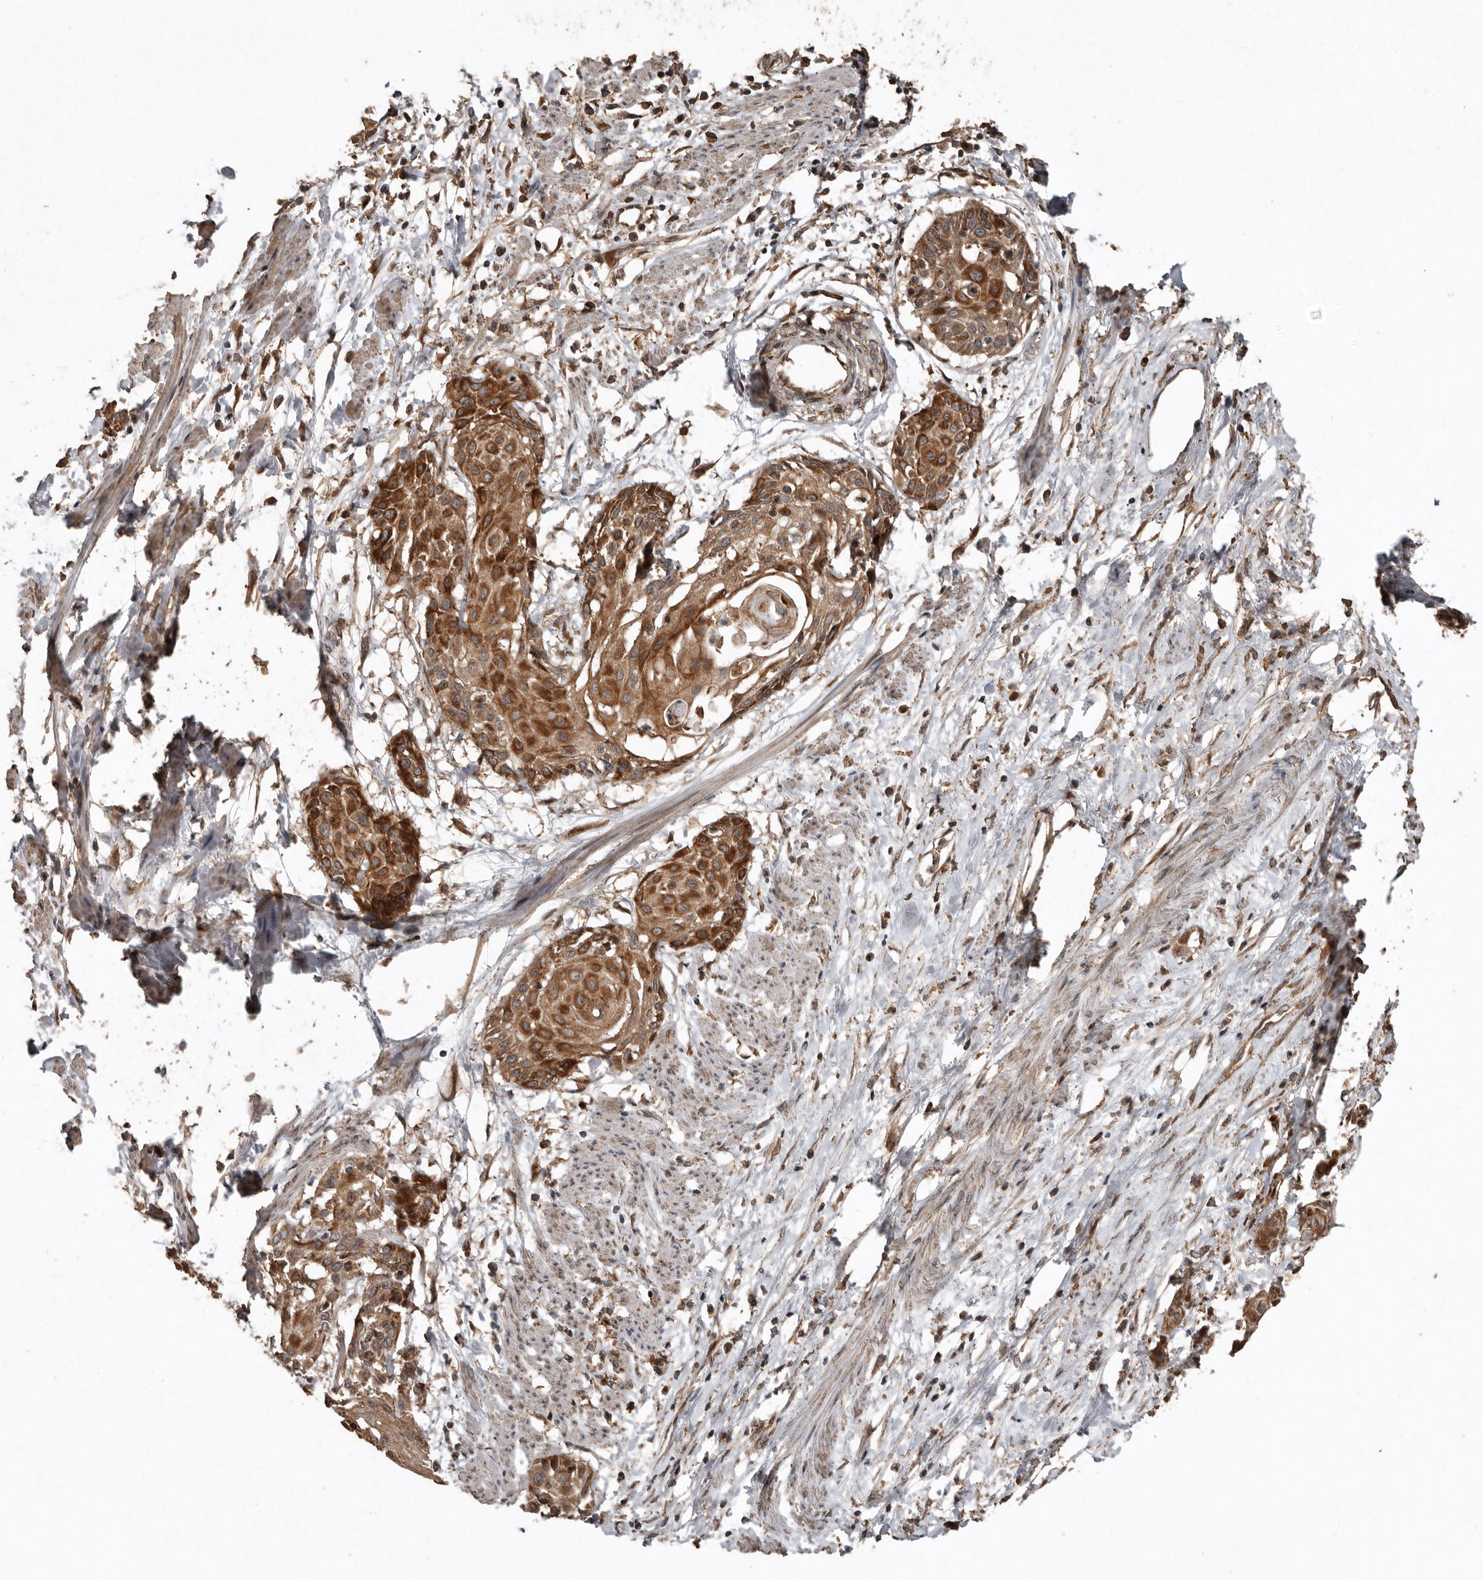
{"staining": {"intensity": "moderate", "quantity": ">75%", "location": "cytoplasmic/membranous"}, "tissue": "cervical cancer", "cell_type": "Tumor cells", "image_type": "cancer", "snomed": [{"axis": "morphology", "description": "Squamous cell carcinoma, NOS"}, {"axis": "topography", "description": "Cervix"}], "caption": "This photomicrograph demonstrates immunohistochemistry staining of human squamous cell carcinoma (cervical), with medium moderate cytoplasmic/membranous staining in about >75% of tumor cells.", "gene": "RANBP17", "patient": {"sex": "female", "age": 57}}